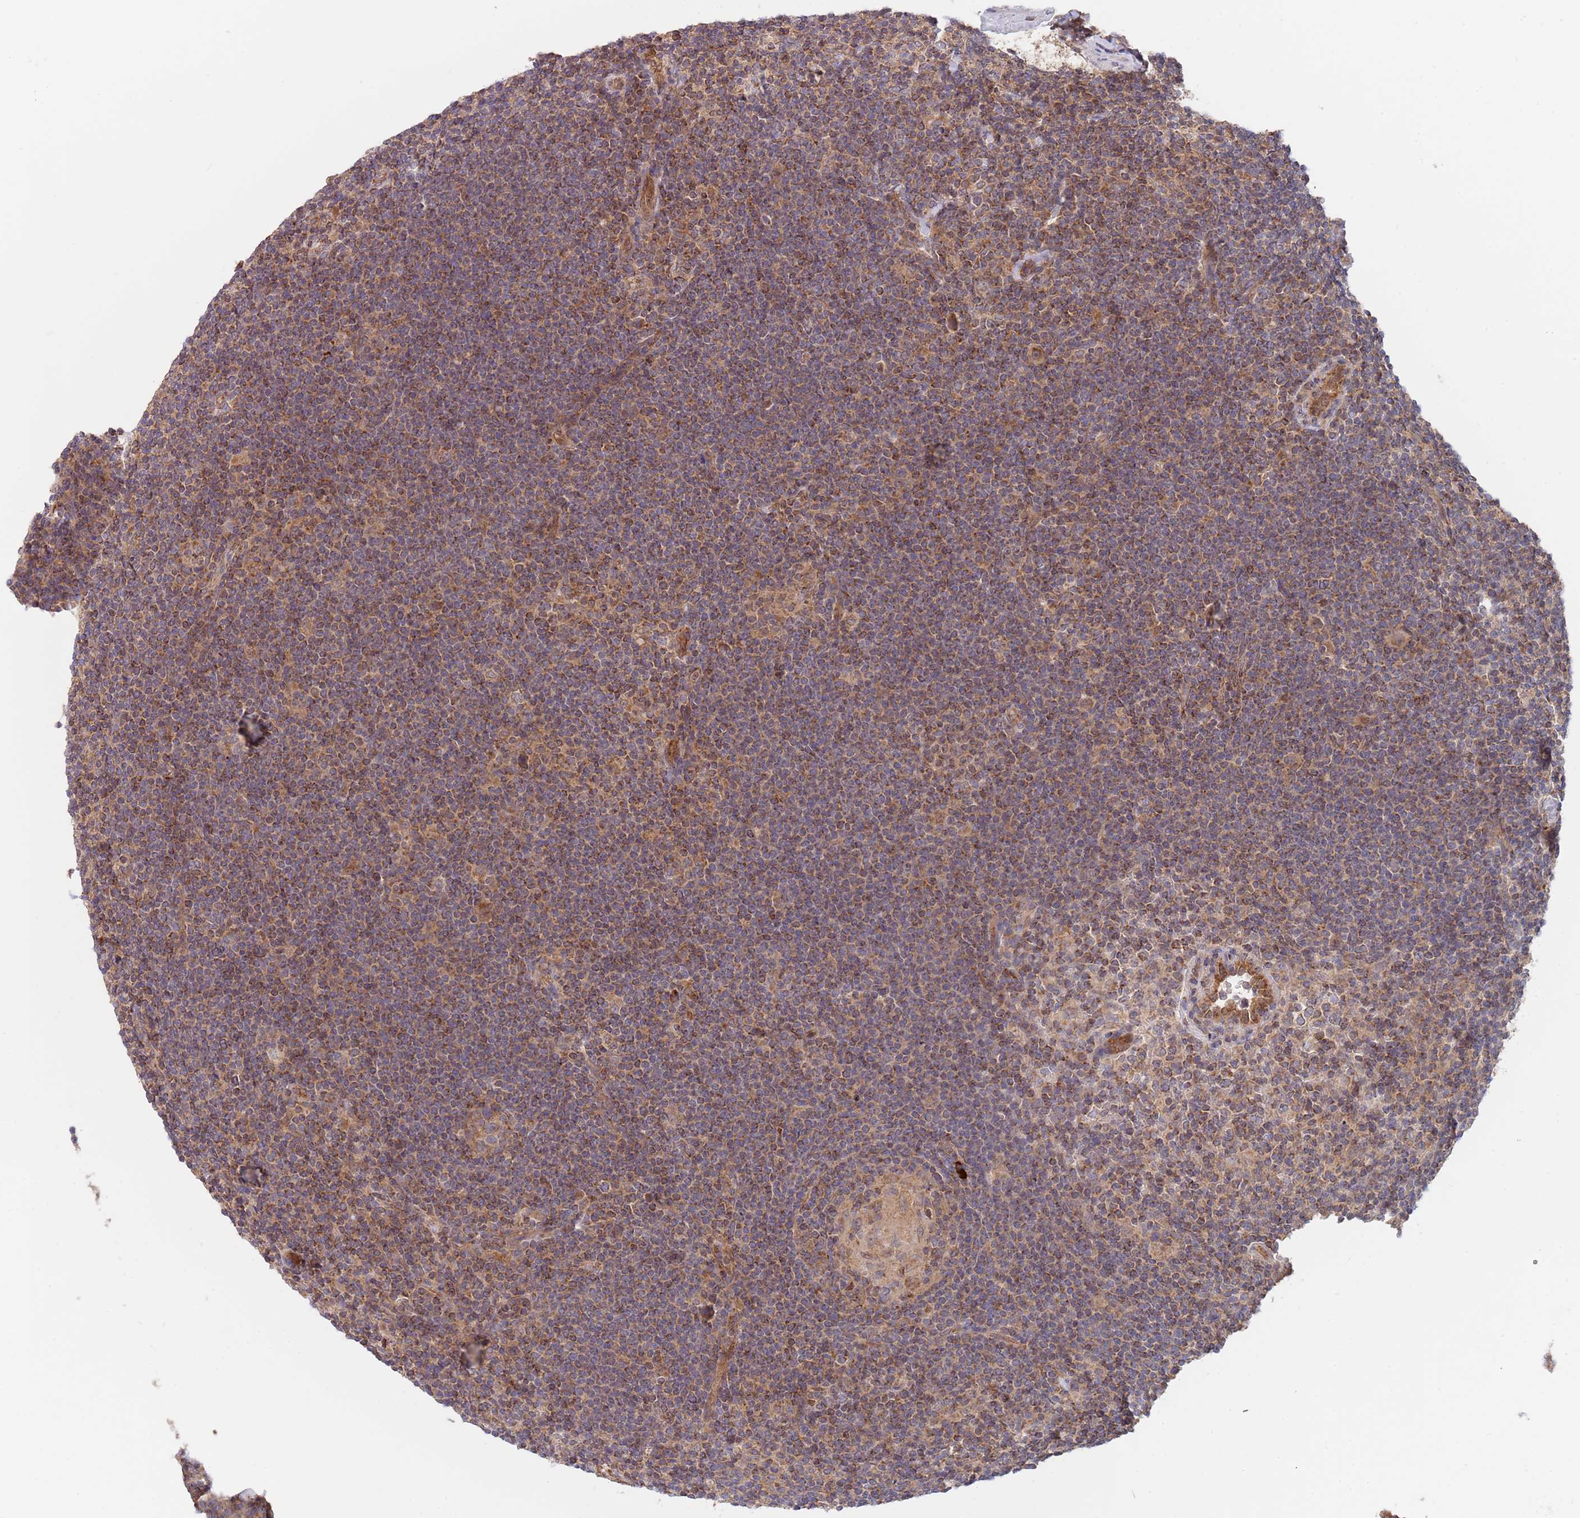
{"staining": {"intensity": "weak", "quantity": ">75%", "location": "cytoplasmic/membranous"}, "tissue": "lymphoma", "cell_type": "Tumor cells", "image_type": "cancer", "snomed": [{"axis": "morphology", "description": "Hodgkin's disease, NOS"}, {"axis": "topography", "description": "Lymph node"}], "caption": "Immunohistochemistry (IHC) of lymphoma shows low levels of weak cytoplasmic/membranous positivity in about >75% of tumor cells.", "gene": "GUK1", "patient": {"sex": "female", "age": 57}}